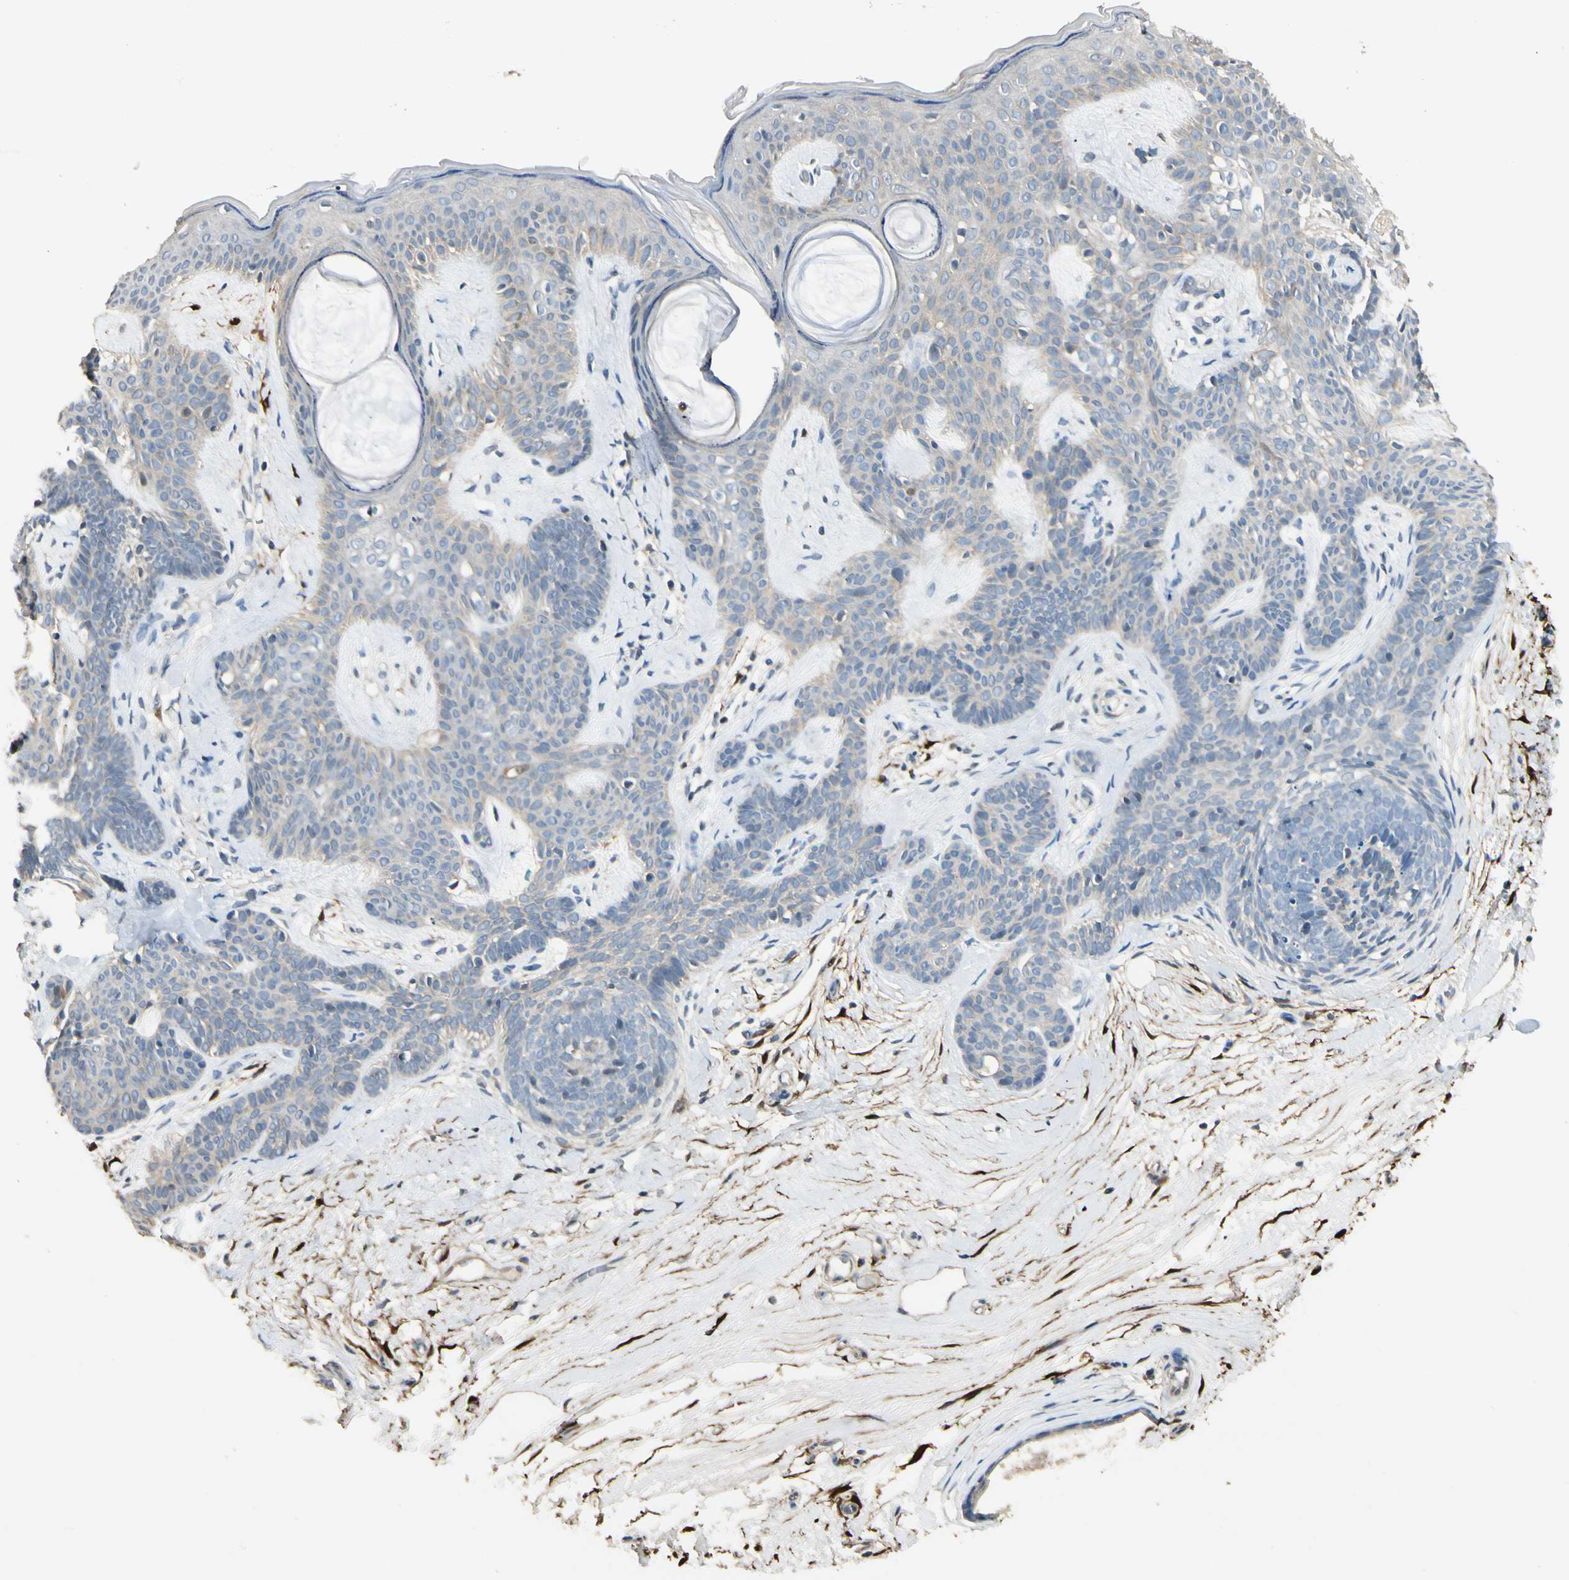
{"staining": {"intensity": "weak", "quantity": "<25%", "location": "cytoplasmic/membranous"}, "tissue": "skin cancer", "cell_type": "Tumor cells", "image_type": "cancer", "snomed": [{"axis": "morphology", "description": "Developmental malformation"}, {"axis": "morphology", "description": "Basal cell carcinoma"}, {"axis": "topography", "description": "Skin"}], "caption": "There is no significant expression in tumor cells of basal cell carcinoma (skin).", "gene": "GNE", "patient": {"sex": "female", "age": 62}}